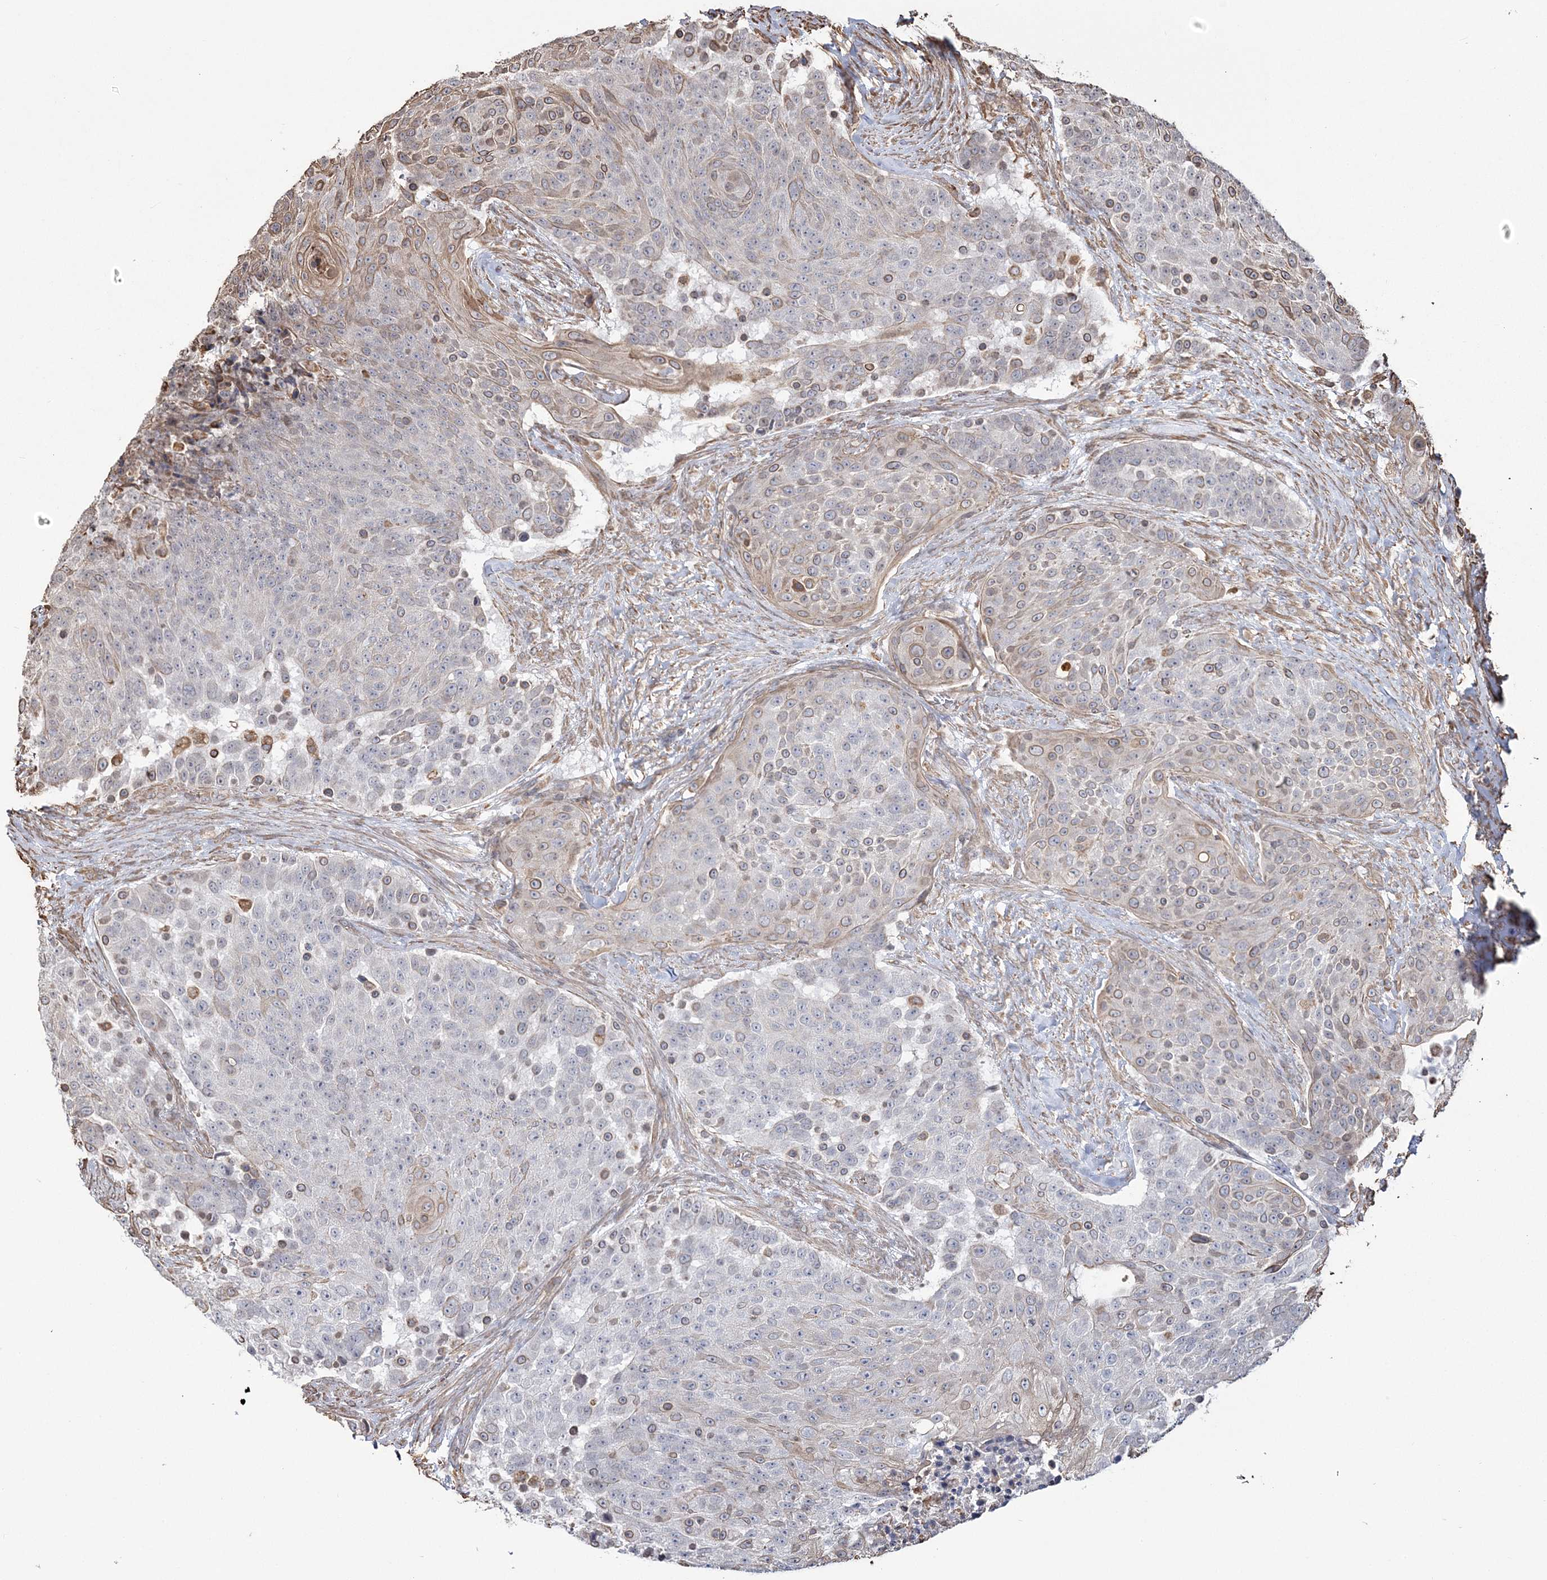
{"staining": {"intensity": "moderate", "quantity": "<25%", "location": "cytoplasmic/membranous"}, "tissue": "urothelial cancer", "cell_type": "Tumor cells", "image_type": "cancer", "snomed": [{"axis": "morphology", "description": "Urothelial carcinoma, High grade"}, {"axis": "topography", "description": "Urinary bladder"}], "caption": "Human high-grade urothelial carcinoma stained for a protein (brown) shows moderate cytoplasmic/membranous positive expression in approximately <25% of tumor cells.", "gene": "ATP11B", "patient": {"sex": "female", "age": 63}}